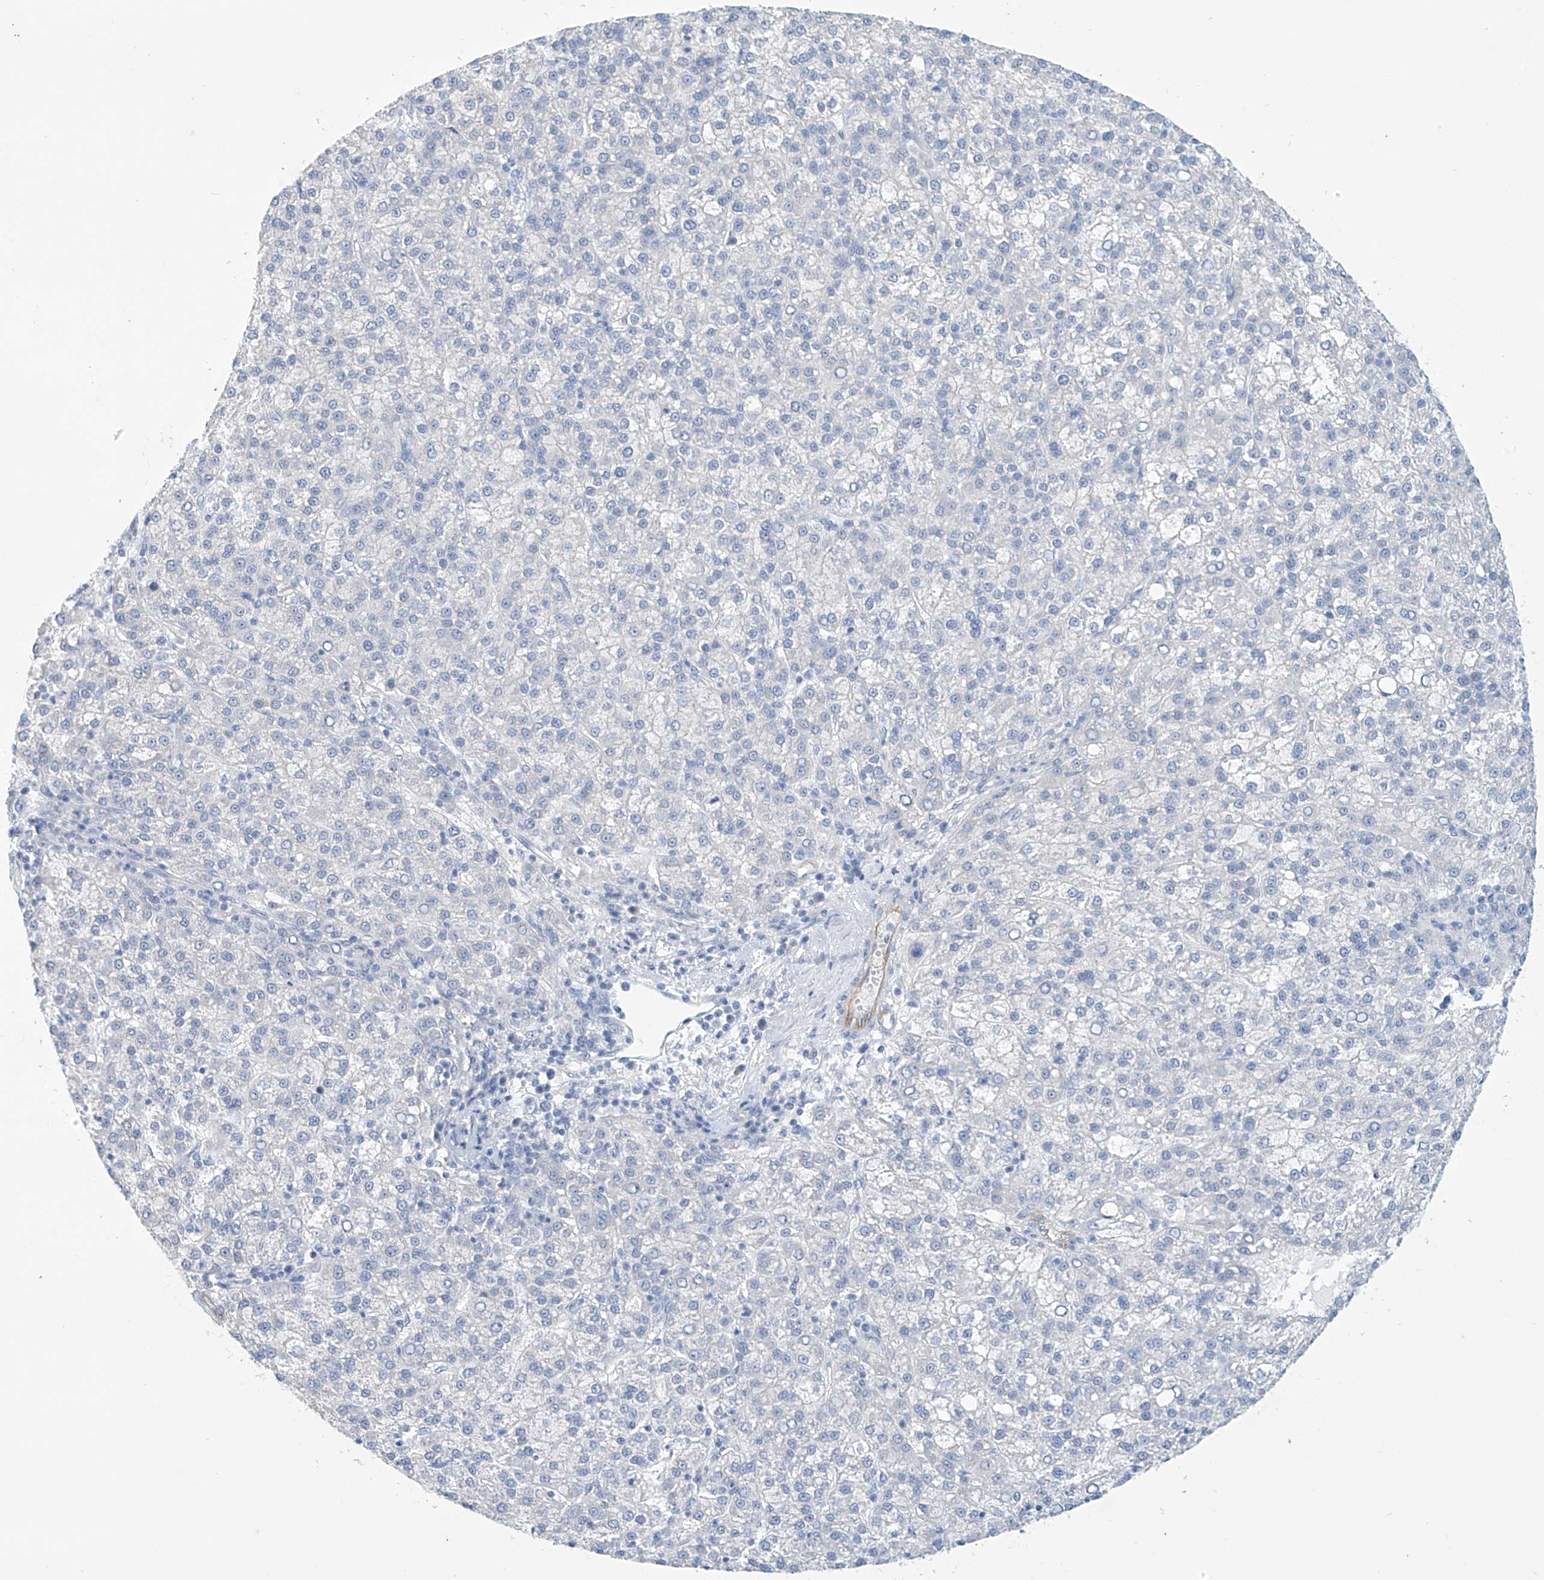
{"staining": {"intensity": "negative", "quantity": "none", "location": "none"}, "tissue": "liver cancer", "cell_type": "Tumor cells", "image_type": "cancer", "snomed": [{"axis": "morphology", "description": "Carcinoma, Hepatocellular, NOS"}, {"axis": "topography", "description": "Liver"}], "caption": "Image shows no protein expression in tumor cells of liver cancer (hepatocellular carcinoma) tissue.", "gene": "SLC35A5", "patient": {"sex": "female", "age": 58}}